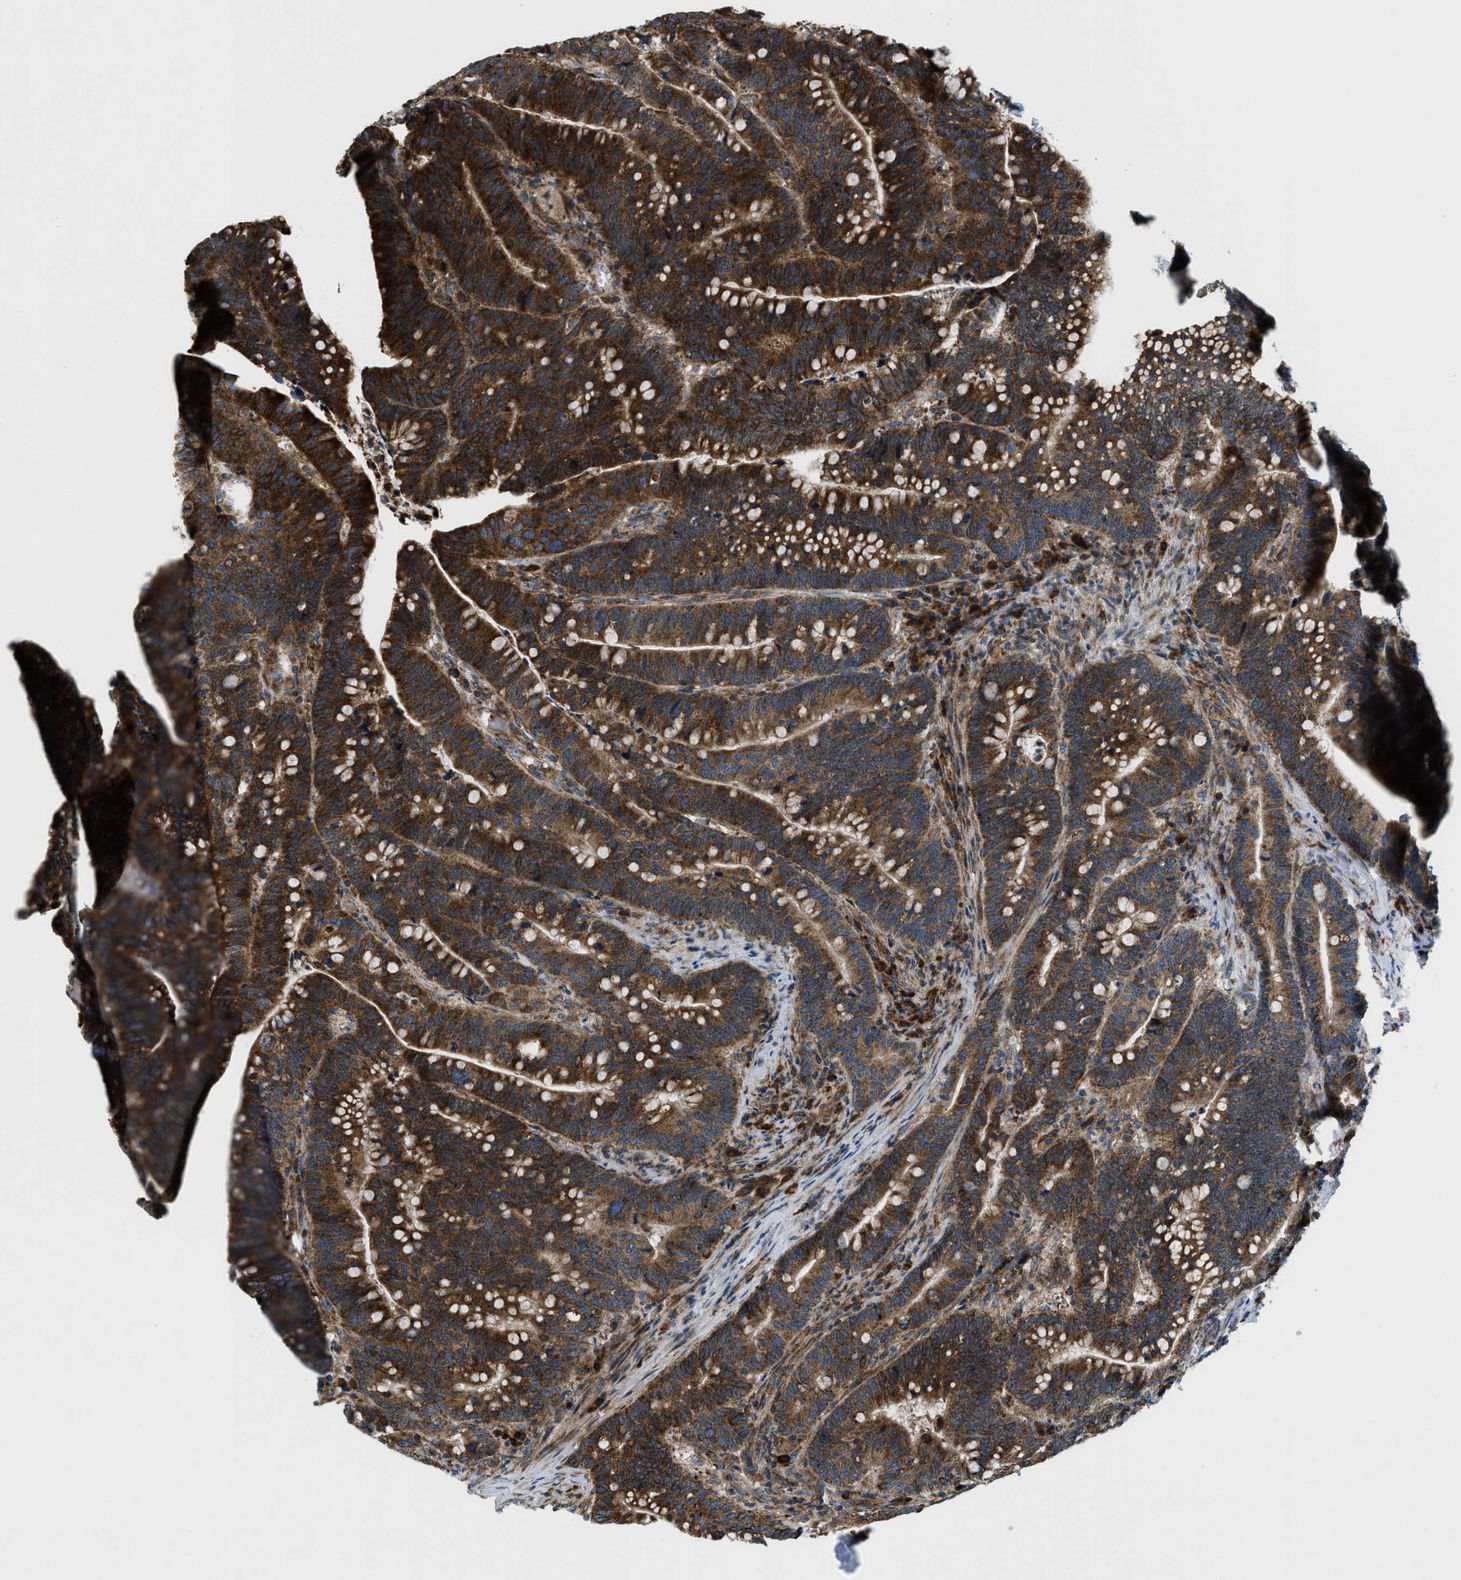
{"staining": {"intensity": "strong", "quantity": ">75%", "location": "cytoplasmic/membranous"}, "tissue": "colorectal cancer", "cell_type": "Tumor cells", "image_type": "cancer", "snomed": [{"axis": "morphology", "description": "Normal tissue, NOS"}, {"axis": "morphology", "description": "Adenocarcinoma, NOS"}, {"axis": "topography", "description": "Colon"}], "caption": "The immunohistochemical stain shows strong cytoplasmic/membranous positivity in tumor cells of adenocarcinoma (colorectal) tissue.", "gene": "CSPG4", "patient": {"sex": "female", "age": 66}}